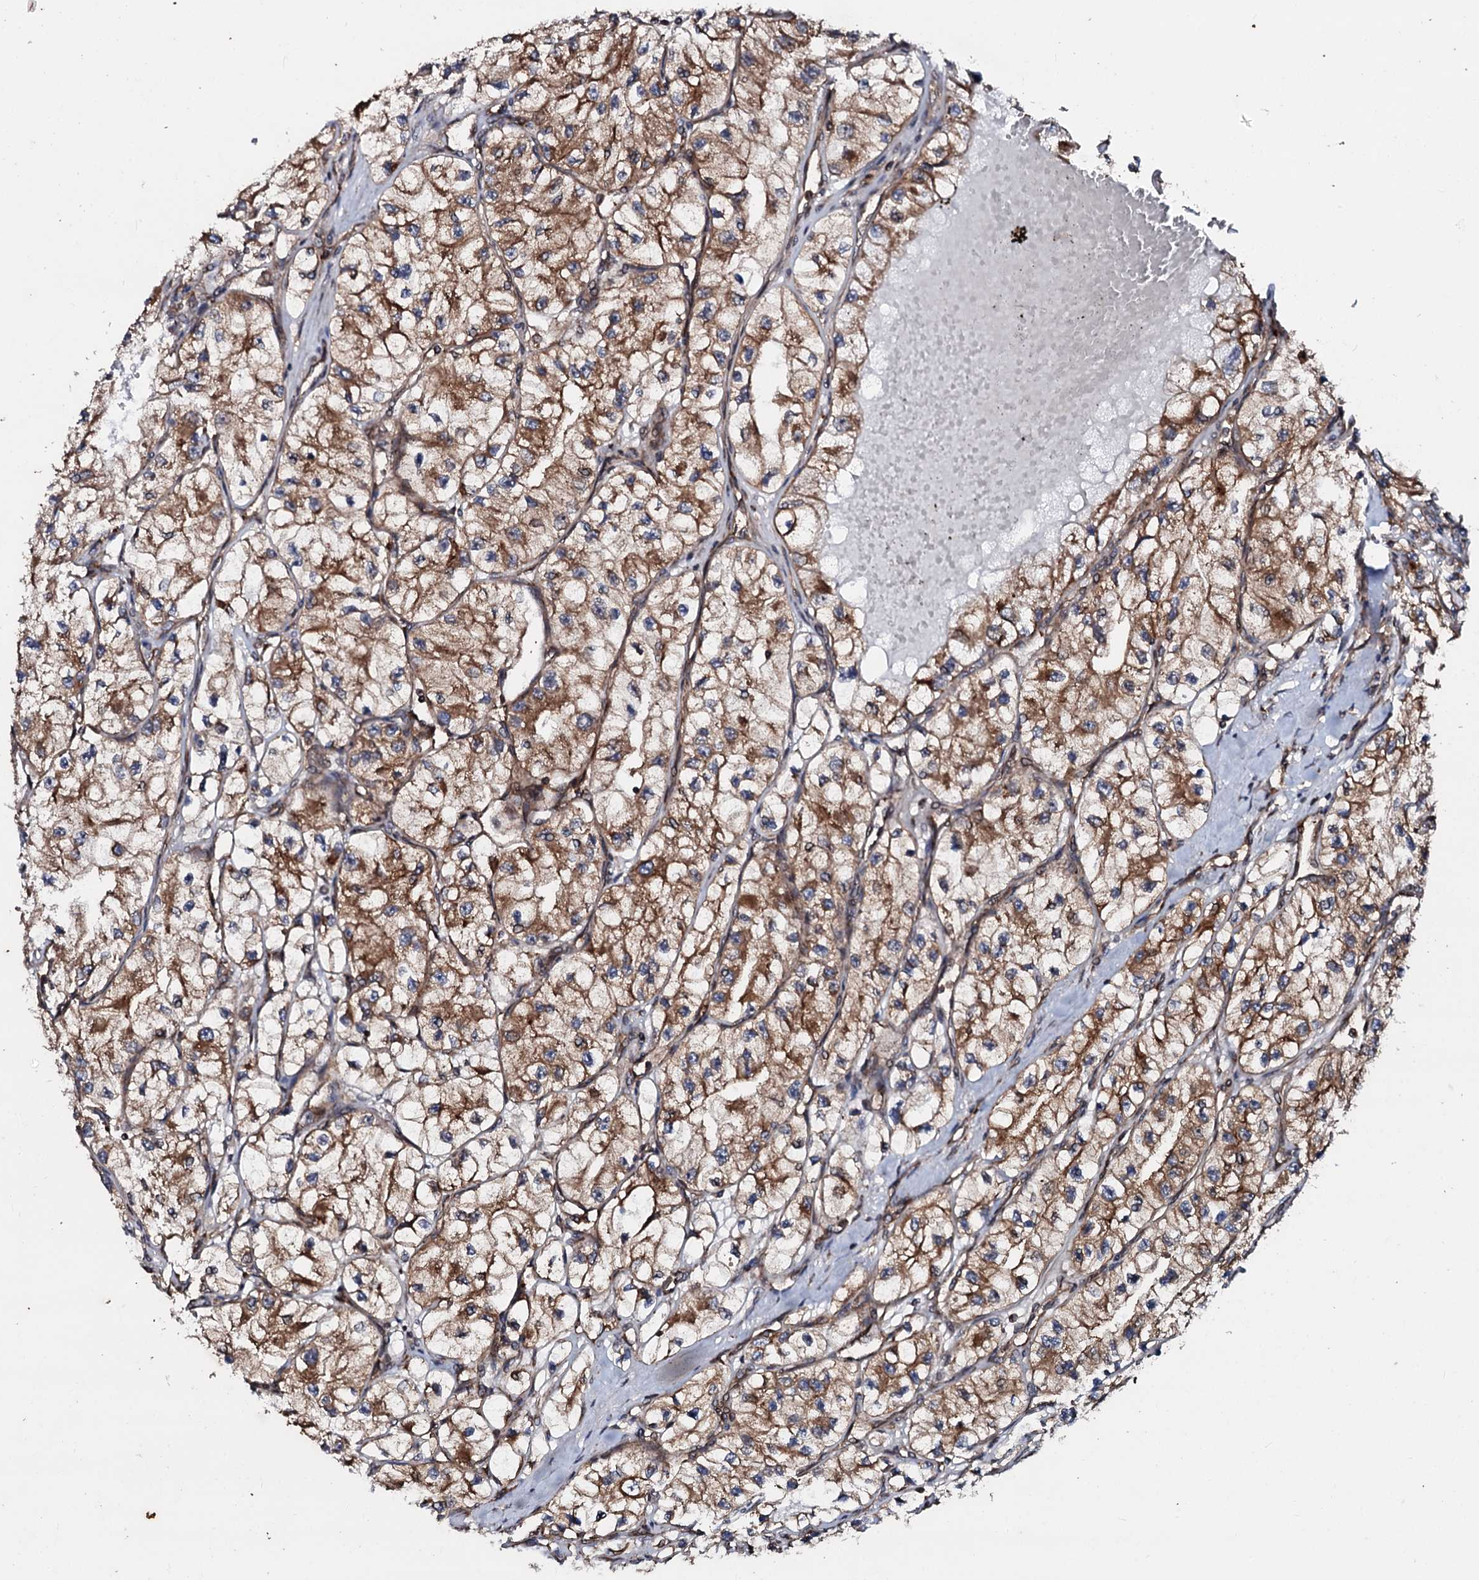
{"staining": {"intensity": "moderate", "quantity": ">75%", "location": "cytoplasmic/membranous"}, "tissue": "renal cancer", "cell_type": "Tumor cells", "image_type": "cancer", "snomed": [{"axis": "morphology", "description": "Adenocarcinoma, NOS"}, {"axis": "topography", "description": "Kidney"}], "caption": "Immunohistochemistry photomicrograph of human adenocarcinoma (renal) stained for a protein (brown), which demonstrates medium levels of moderate cytoplasmic/membranous staining in approximately >75% of tumor cells.", "gene": "SDHAF2", "patient": {"sex": "female", "age": 57}}